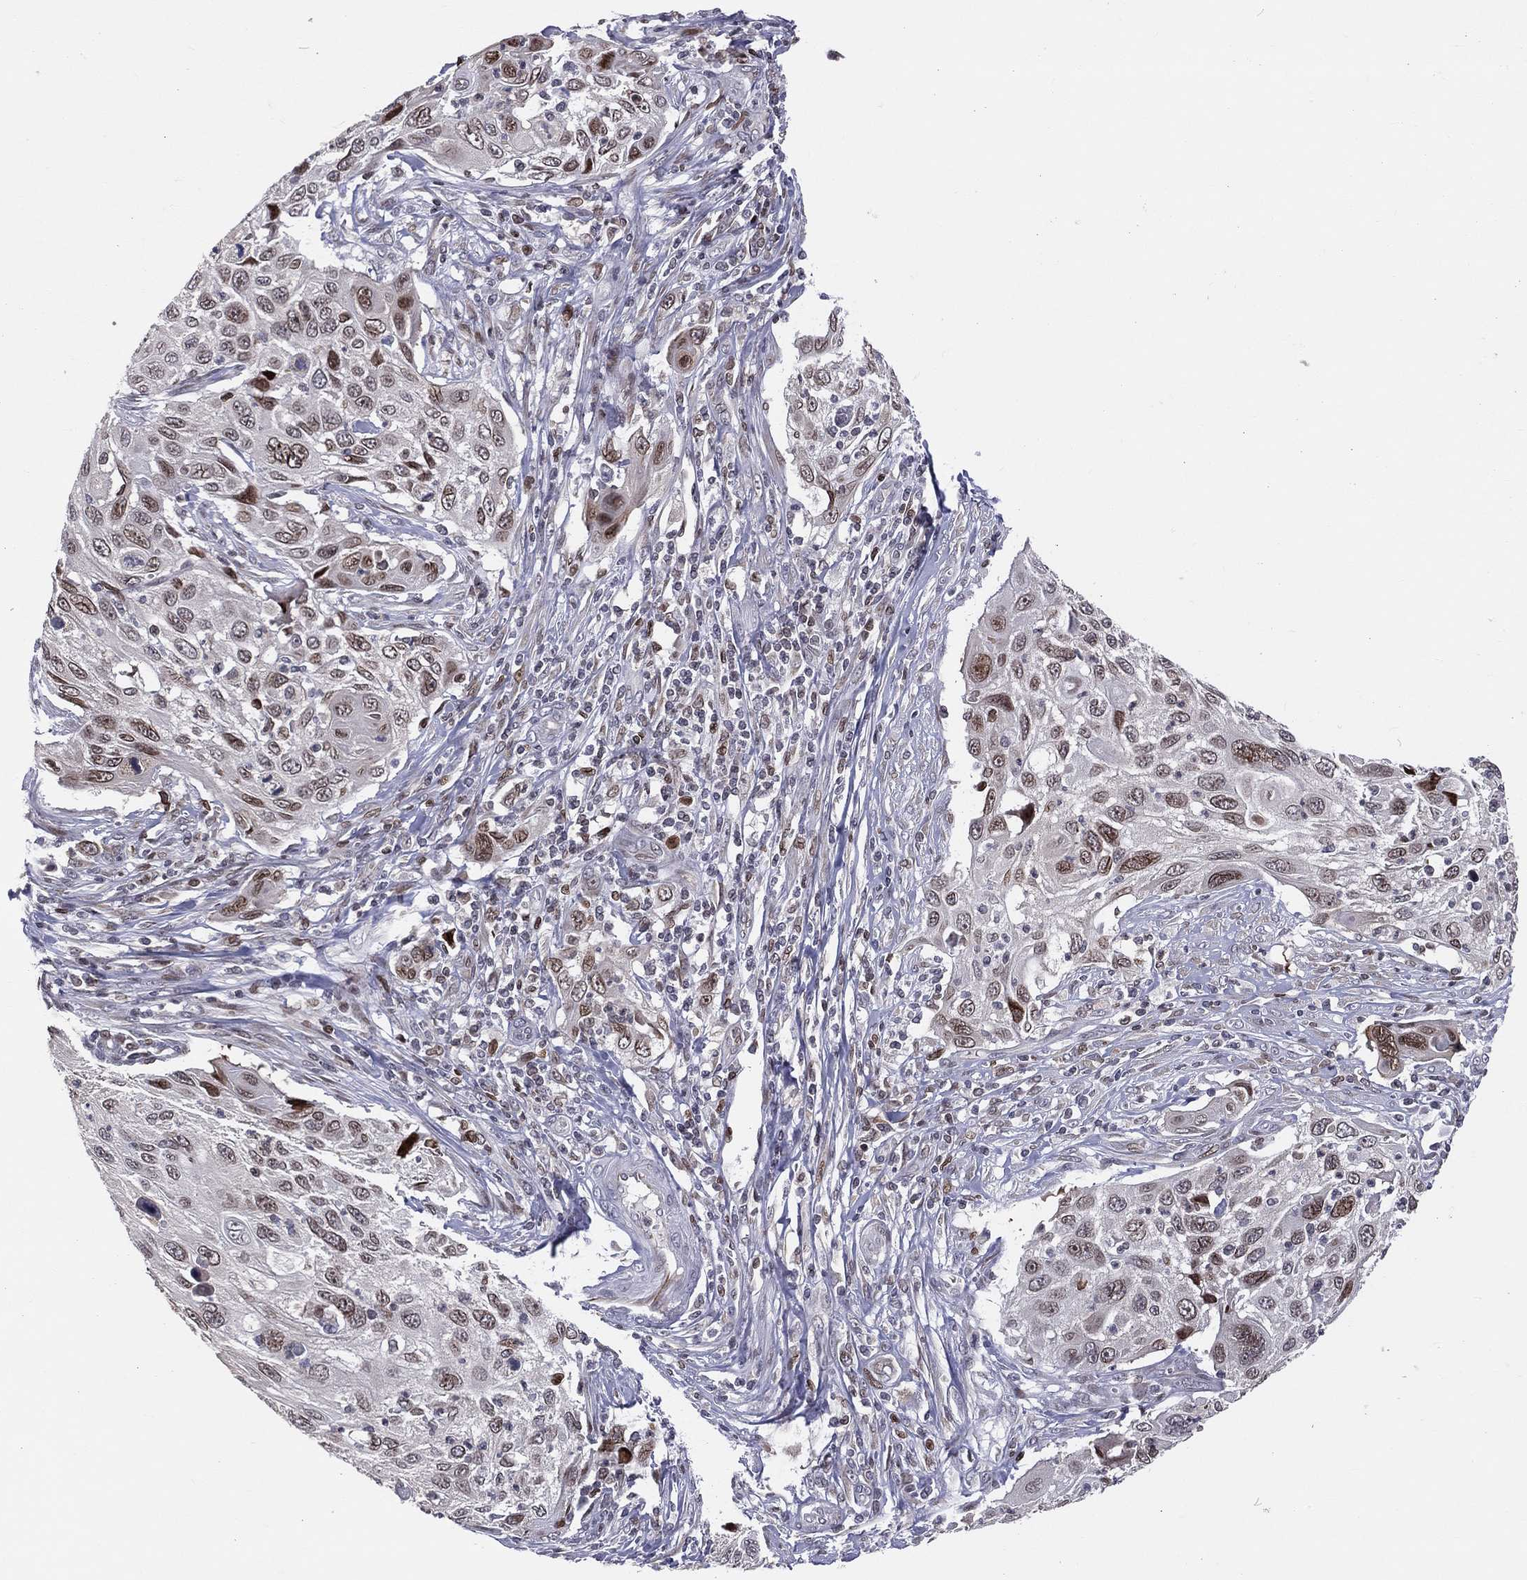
{"staining": {"intensity": "strong", "quantity": "<25%", "location": "nuclear"}, "tissue": "cervical cancer", "cell_type": "Tumor cells", "image_type": "cancer", "snomed": [{"axis": "morphology", "description": "Squamous cell carcinoma, NOS"}, {"axis": "topography", "description": "Cervix"}], "caption": "Immunohistochemical staining of cervical cancer (squamous cell carcinoma) shows medium levels of strong nuclear staining in approximately <25% of tumor cells.", "gene": "DBF4B", "patient": {"sex": "female", "age": 70}}